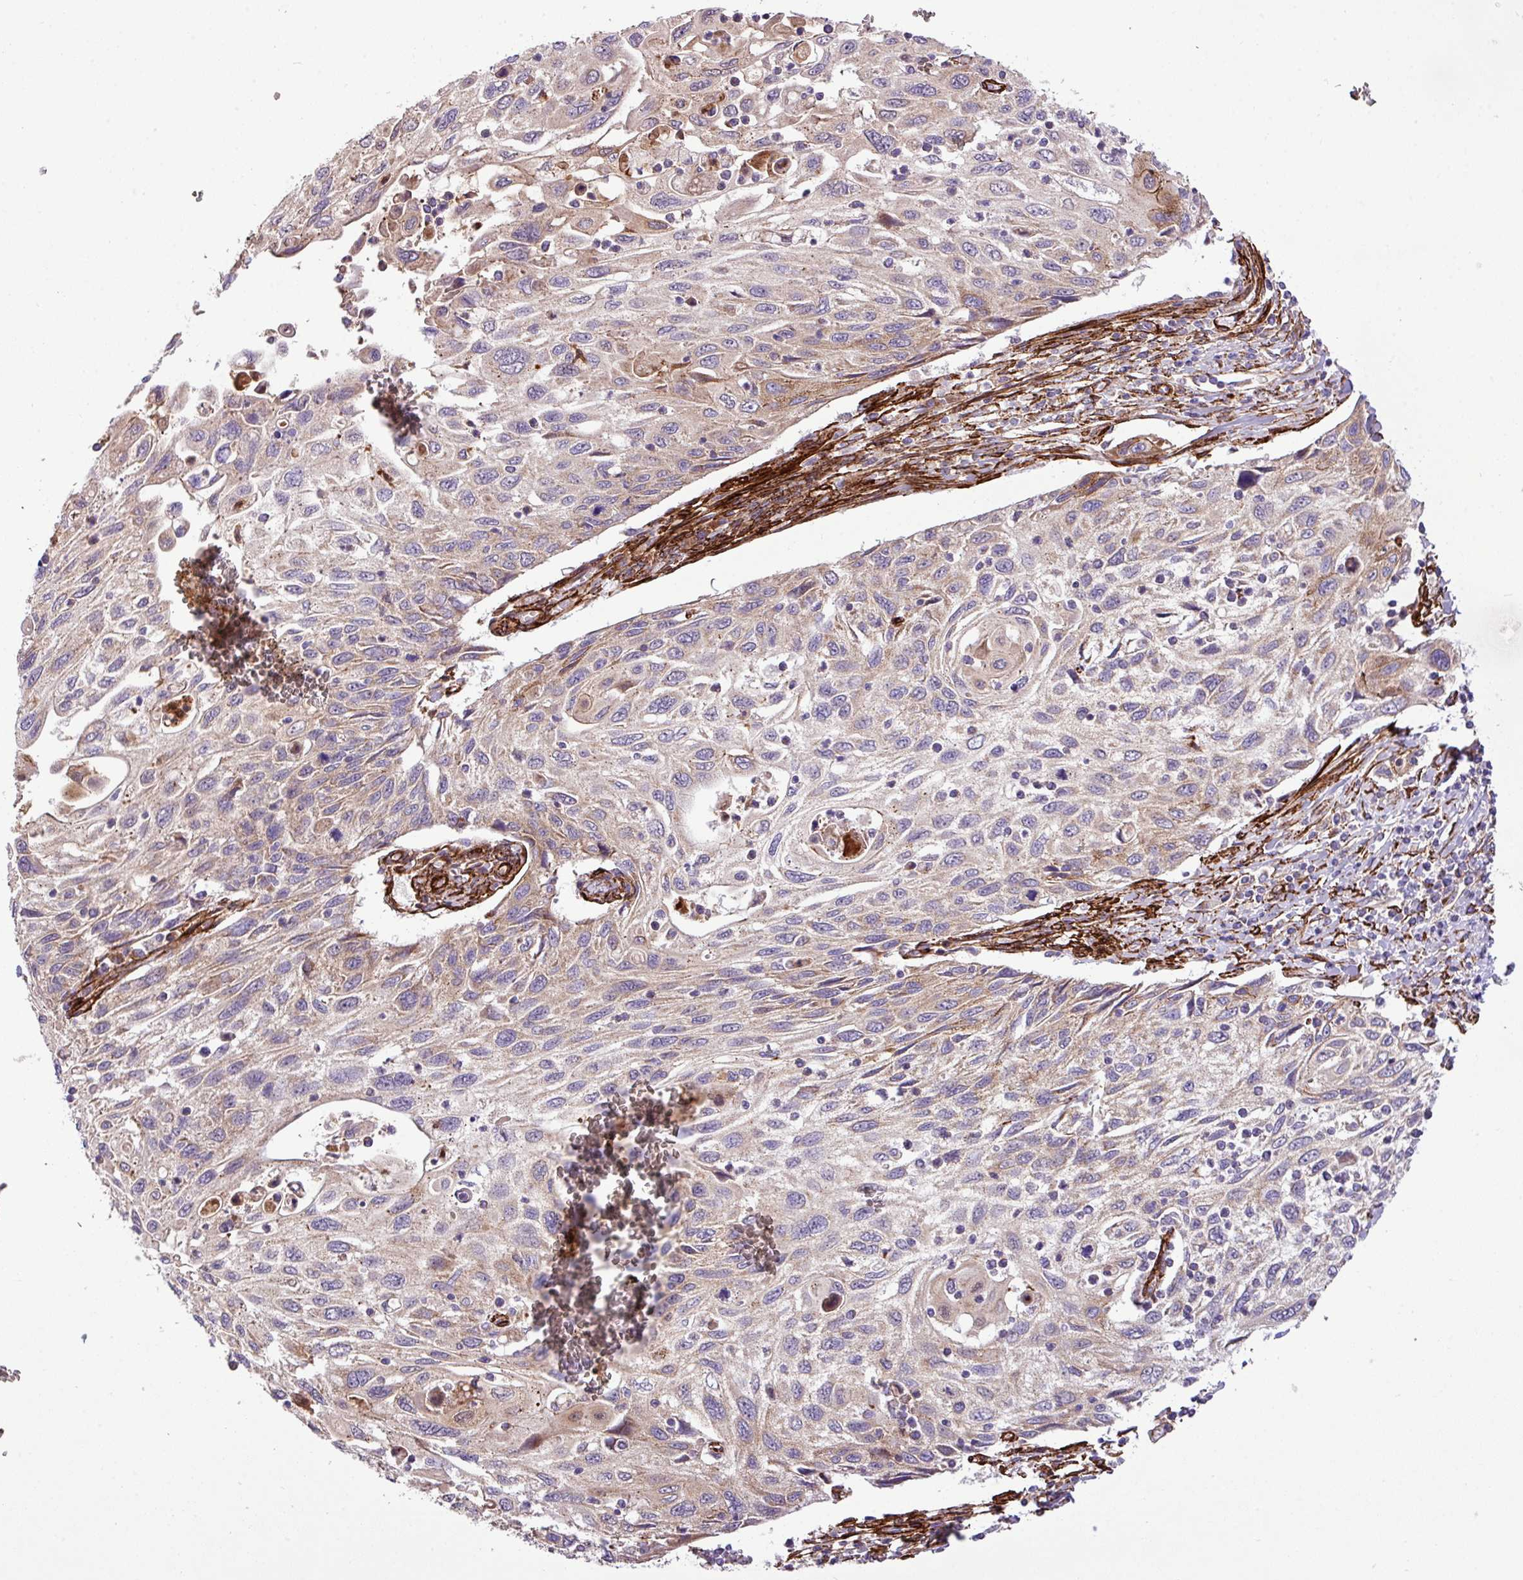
{"staining": {"intensity": "weak", "quantity": "<25%", "location": "cytoplasmic/membranous"}, "tissue": "cervical cancer", "cell_type": "Tumor cells", "image_type": "cancer", "snomed": [{"axis": "morphology", "description": "Squamous cell carcinoma, NOS"}, {"axis": "topography", "description": "Cervix"}], "caption": "The image displays no staining of tumor cells in cervical cancer. (DAB (3,3'-diaminobenzidine) immunohistochemistry with hematoxylin counter stain).", "gene": "FAM47E", "patient": {"sex": "female", "age": 70}}